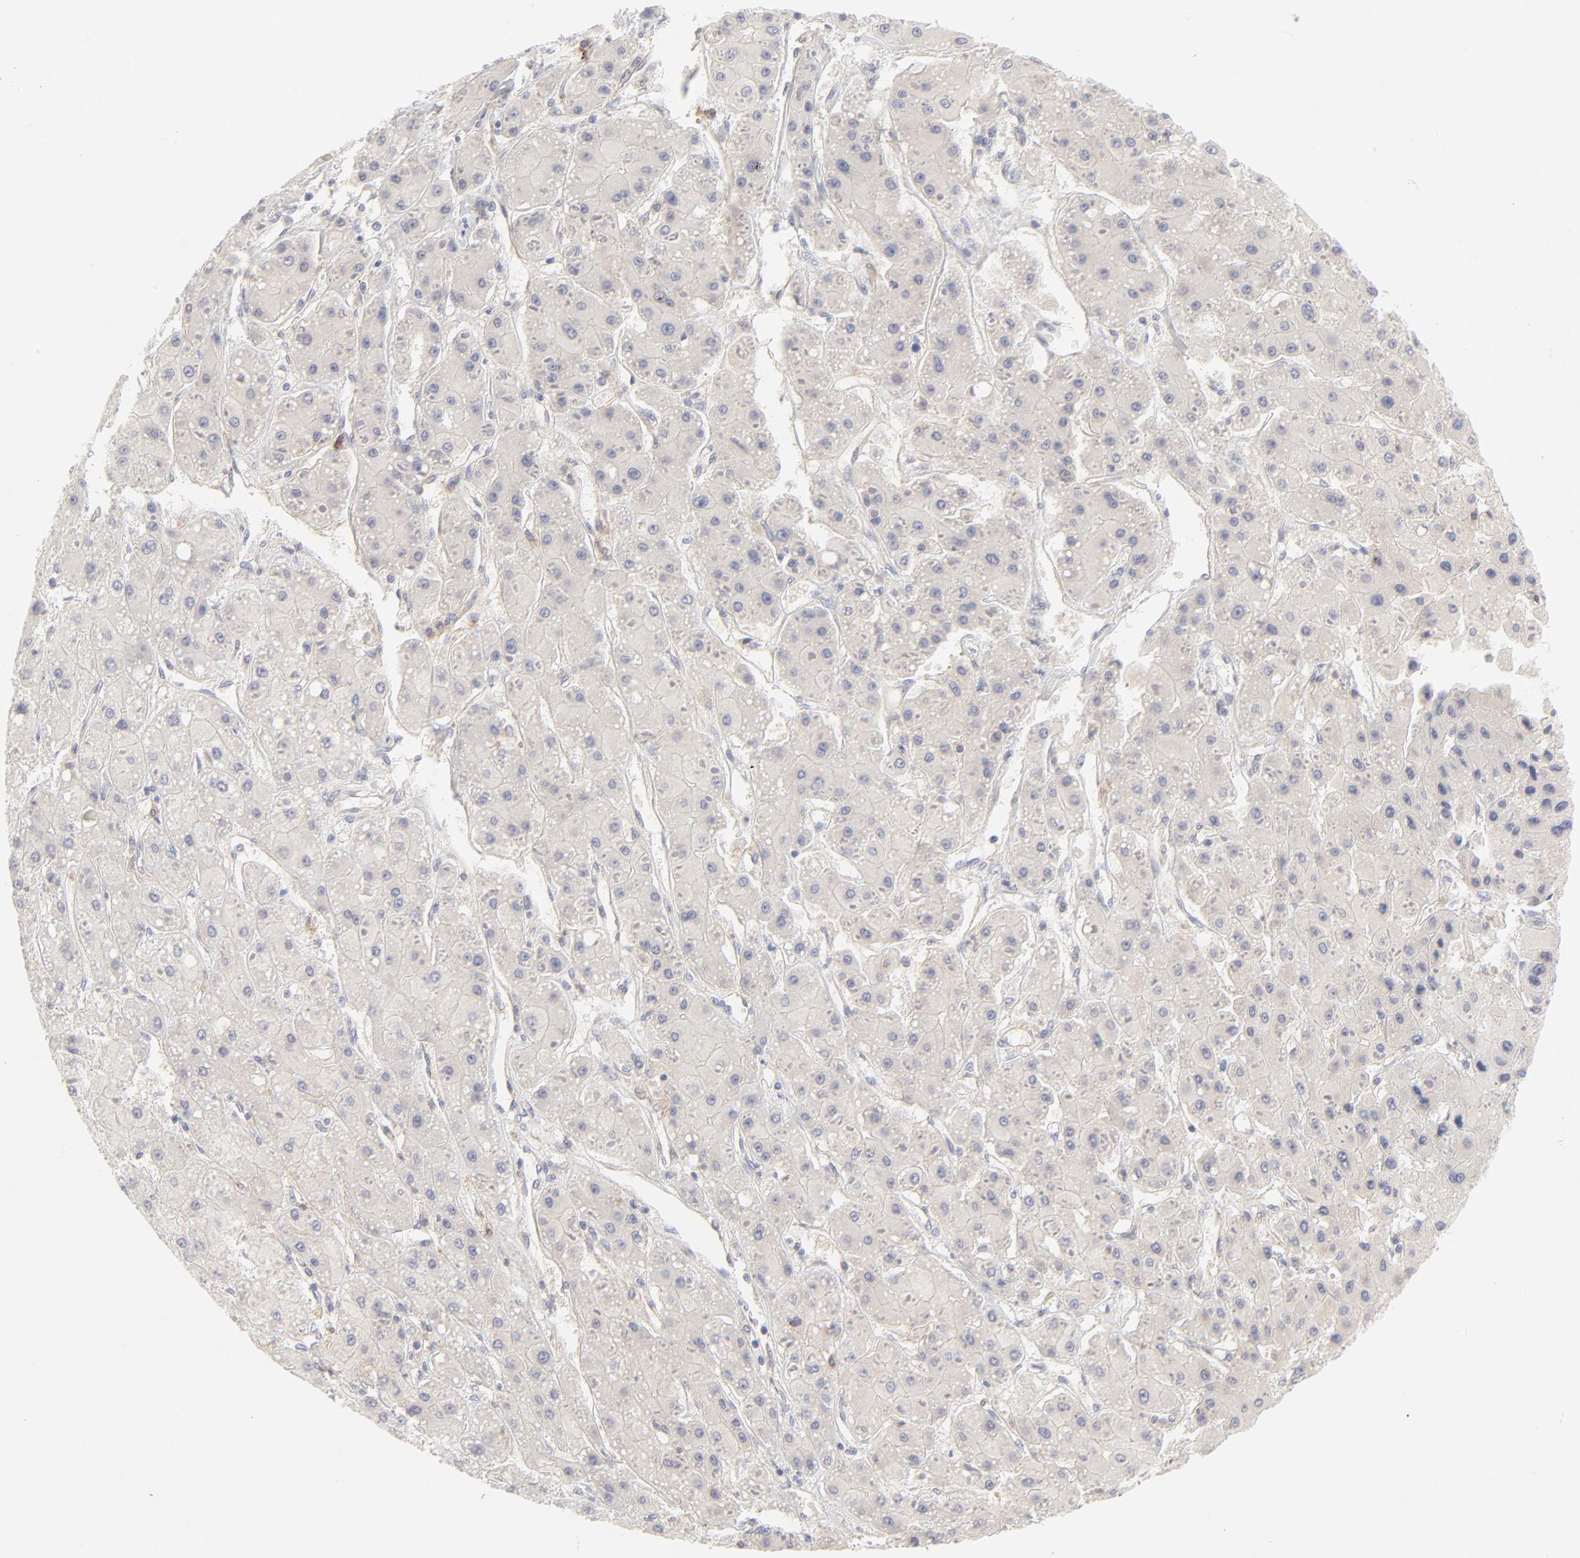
{"staining": {"intensity": "negative", "quantity": "none", "location": "none"}, "tissue": "liver cancer", "cell_type": "Tumor cells", "image_type": "cancer", "snomed": [{"axis": "morphology", "description": "Carcinoma, Hepatocellular, NOS"}, {"axis": "topography", "description": "Liver"}], "caption": "The histopathology image shows no significant staining in tumor cells of liver cancer (hepatocellular carcinoma). (DAB (3,3'-diaminobenzidine) immunohistochemistry (IHC) visualized using brightfield microscopy, high magnification).", "gene": "ELF3", "patient": {"sex": "female", "age": 52}}